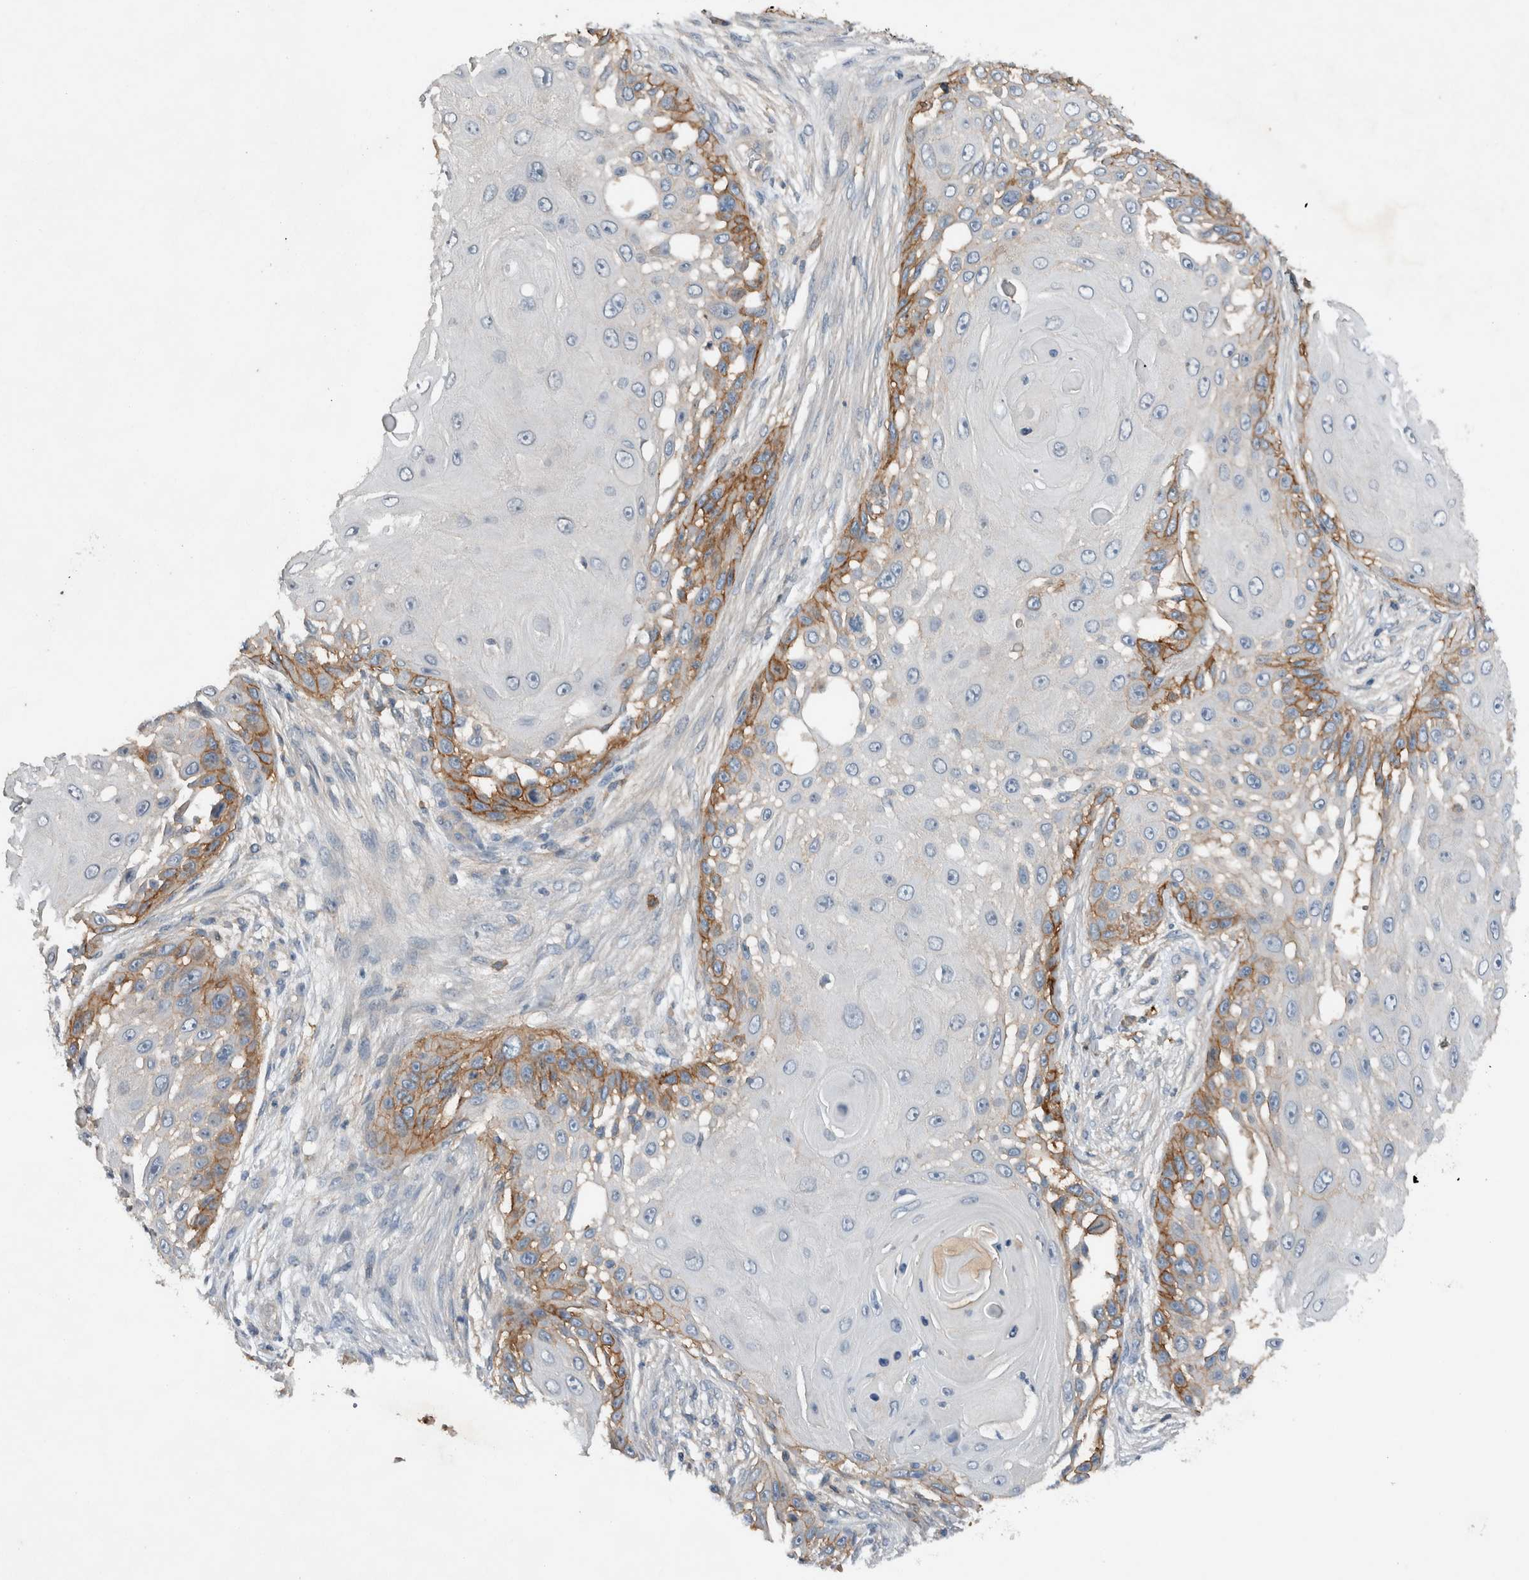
{"staining": {"intensity": "moderate", "quantity": "25%-75%", "location": "cytoplasmic/membranous"}, "tissue": "skin cancer", "cell_type": "Tumor cells", "image_type": "cancer", "snomed": [{"axis": "morphology", "description": "Squamous cell carcinoma, NOS"}, {"axis": "topography", "description": "Skin"}], "caption": "Moderate cytoplasmic/membranous protein positivity is seen in about 25%-75% of tumor cells in skin squamous cell carcinoma.", "gene": "UGCG", "patient": {"sex": "female", "age": 44}}